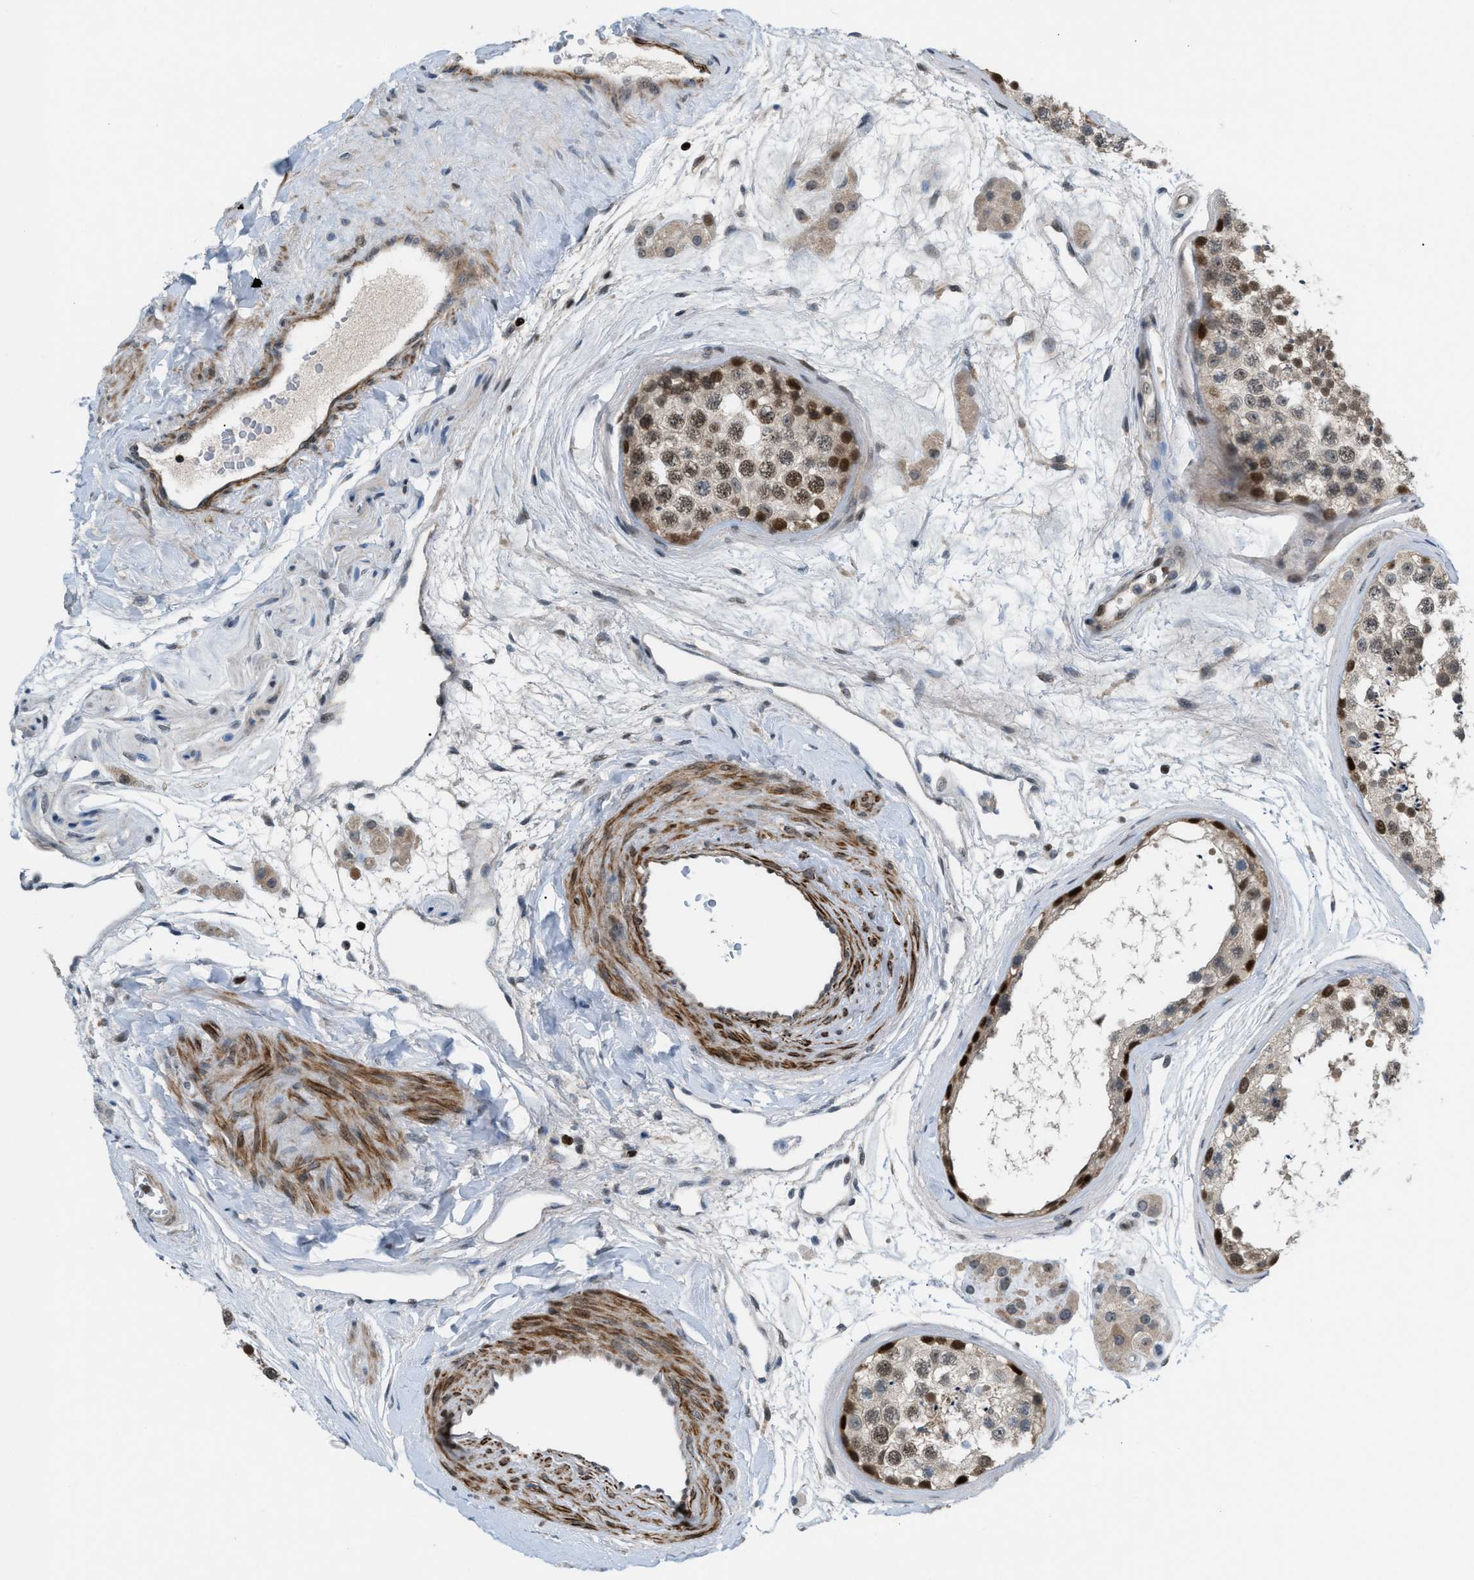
{"staining": {"intensity": "moderate", "quantity": ">75%", "location": "nuclear"}, "tissue": "testis", "cell_type": "Cells in seminiferous ducts", "image_type": "normal", "snomed": [{"axis": "morphology", "description": "Normal tissue, NOS"}, {"axis": "topography", "description": "Testis"}], "caption": "Protein expression analysis of benign testis displays moderate nuclear positivity in about >75% of cells in seminiferous ducts.", "gene": "ZNF276", "patient": {"sex": "male", "age": 56}}